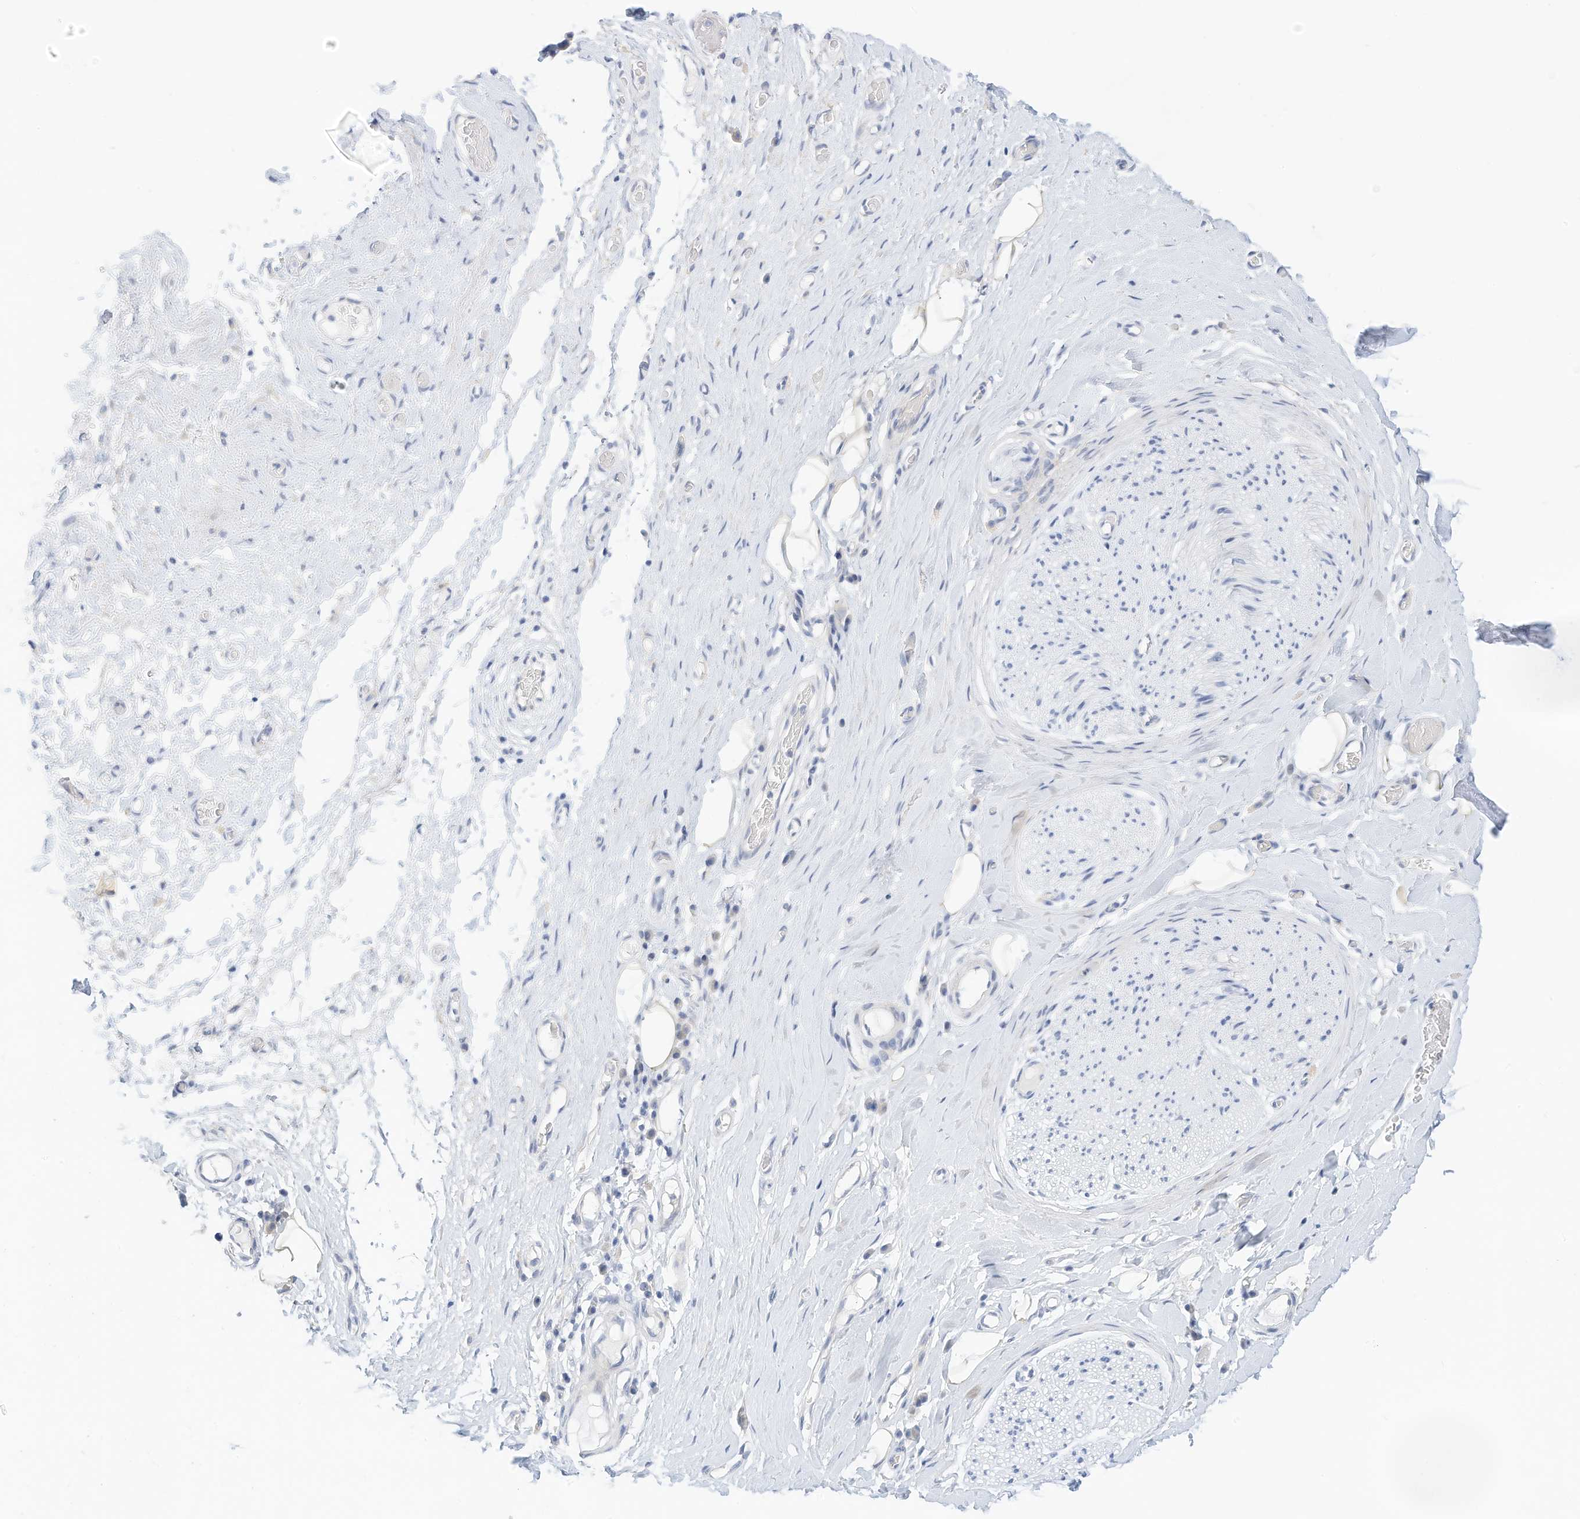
{"staining": {"intensity": "negative", "quantity": "none", "location": "none"}, "tissue": "adipose tissue", "cell_type": "Adipocytes", "image_type": "normal", "snomed": [{"axis": "morphology", "description": "Normal tissue, NOS"}, {"axis": "morphology", "description": "Adenocarcinoma, NOS"}, {"axis": "topography", "description": "Esophagus"}, {"axis": "topography", "description": "Stomach, upper"}, {"axis": "topography", "description": "Peripheral nerve tissue"}], "caption": "An image of human adipose tissue is negative for staining in adipocytes. (Immunohistochemistry, brightfield microscopy, high magnification).", "gene": "SPOCD1", "patient": {"sex": "male", "age": 62}}